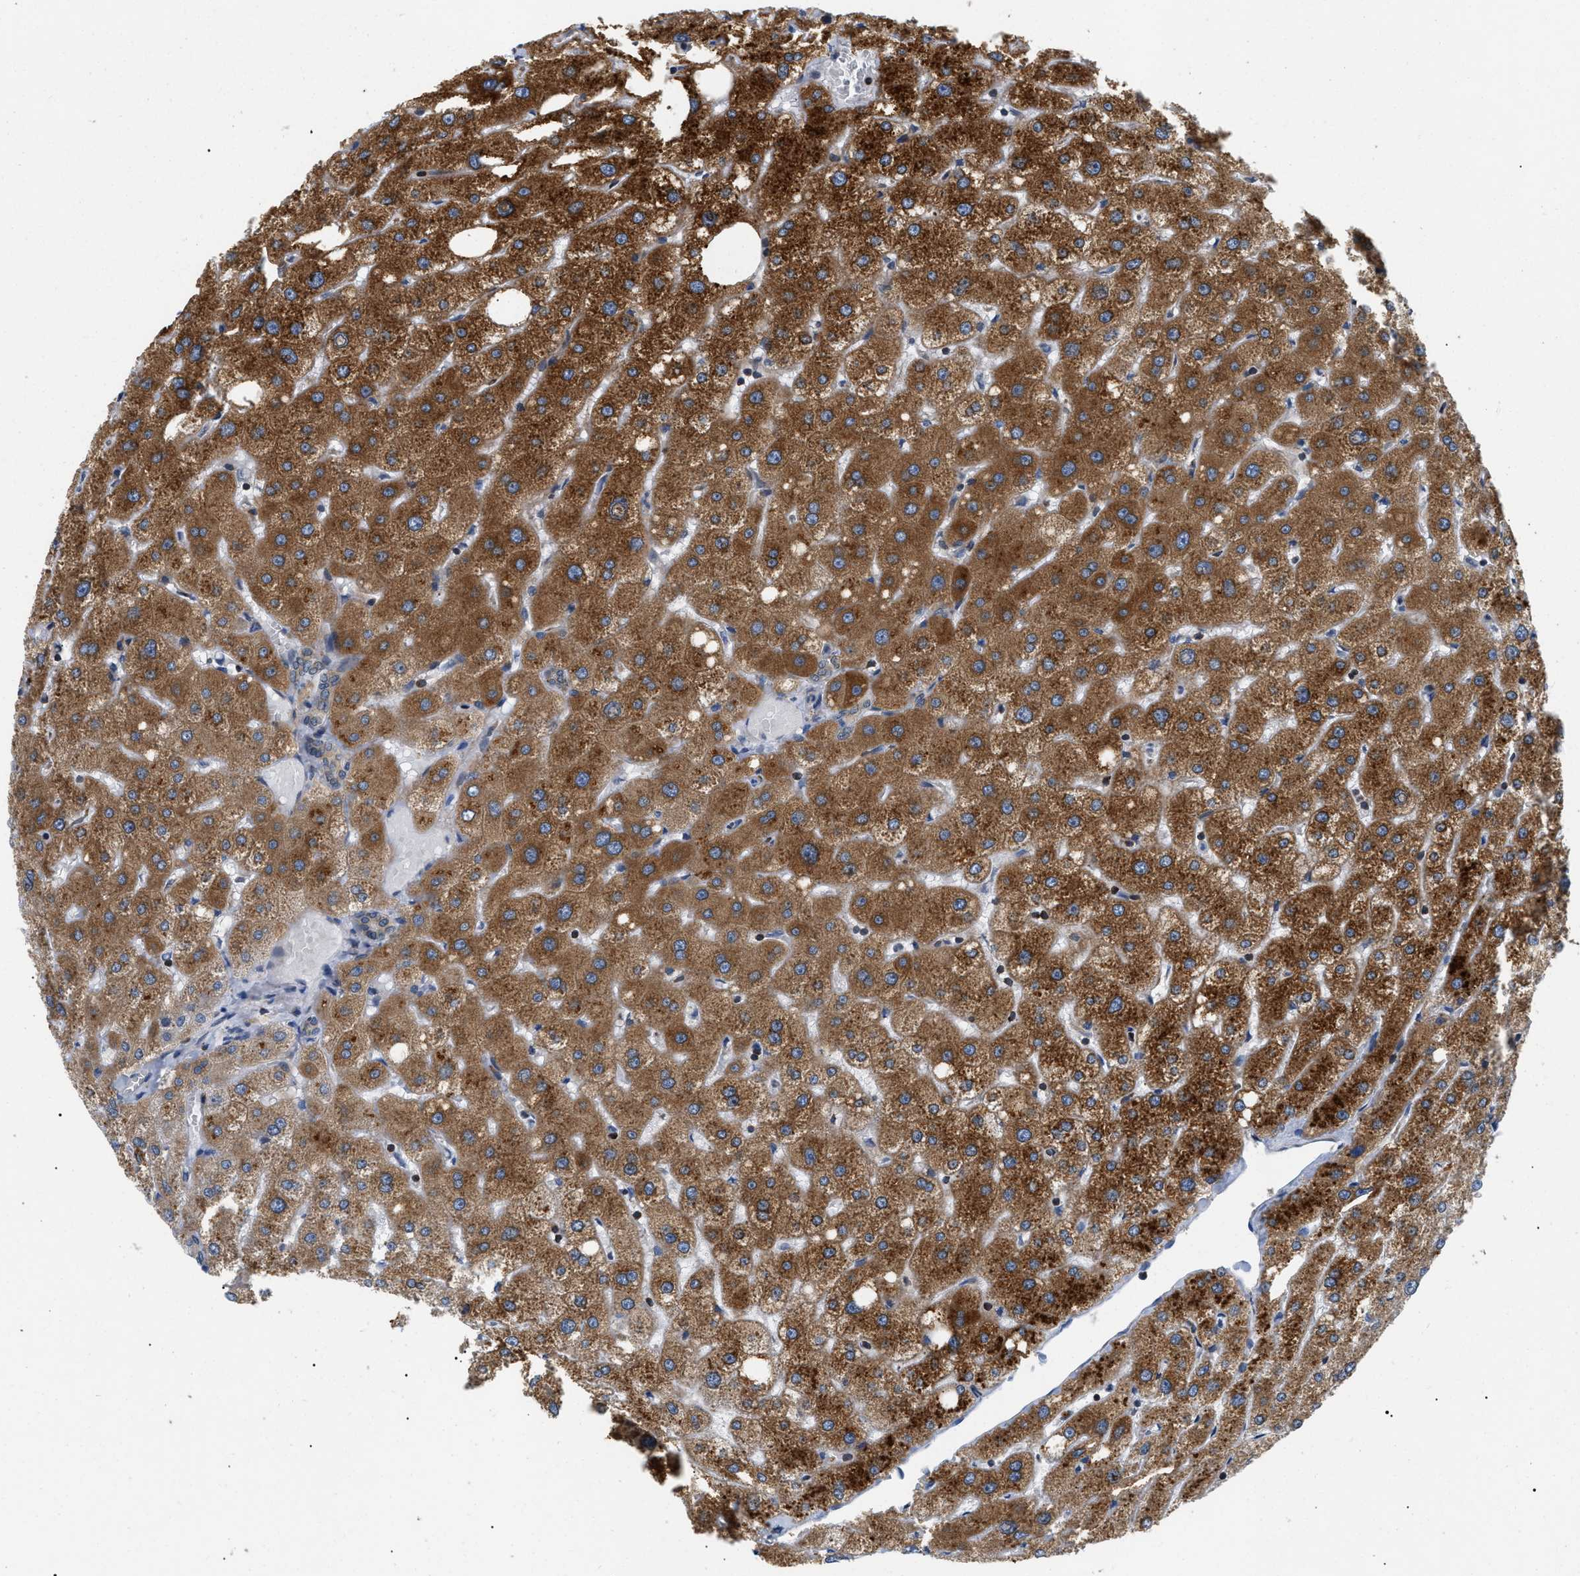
{"staining": {"intensity": "weak", "quantity": "25%-75%", "location": "cytoplasmic/membranous"}, "tissue": "liver", "cell_type": "Cholangiocytes", "image_type": "normal", "snomed": [{"axis": "morphology", "description": "Normal tissue, NOS"}, {"axis": "topography", "description": "Liver"}], "caption": "Immunohistochemistry (IHC) of benign liver shows low levels of weak cytoplasmic/membranous staining in approximately 25%-75% of cholangiocytes. (IHC, brightfield microscopy, high magnification).", "gene": "DERL1", "patient": {"sex": "male", "age": 73}}